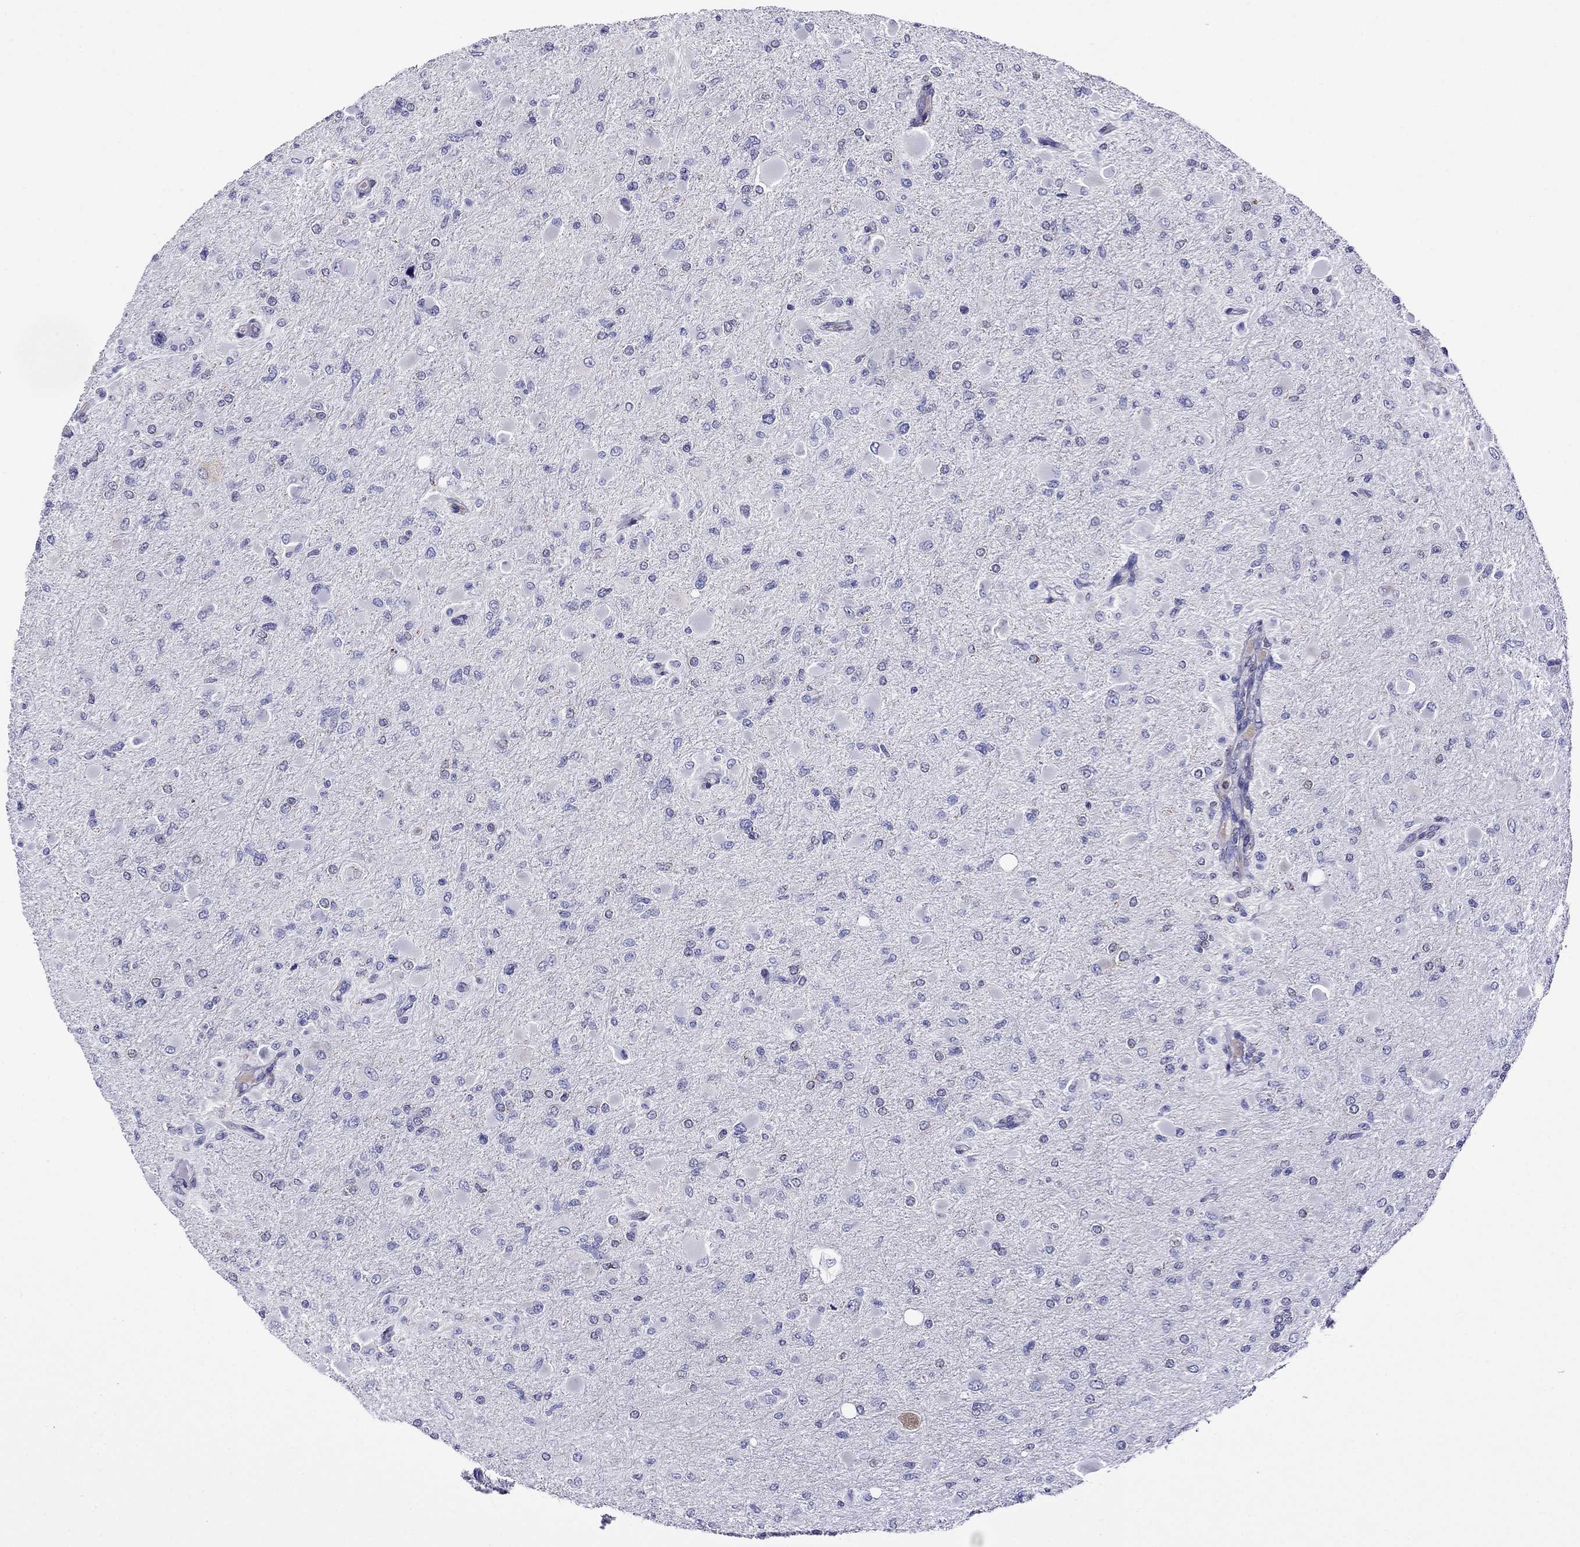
{"staining": {"intensity": "negative", "quantity": "none", "location": "none"}, "tissue": "glioma", "cell_type": "Tumor cells", "image_type": "cancer", "snomed": [{"axis": "morphology", "description": "Glioma, malignant, High grade"}, {"axis": "topography", "description": "Cerebral cortex"}], "caption": "Immunohistochemical staining of glioma shows no significant positivity in tumor cells.", "gene": "SCG2", "patient": {"sex": "female", "age": 36}}